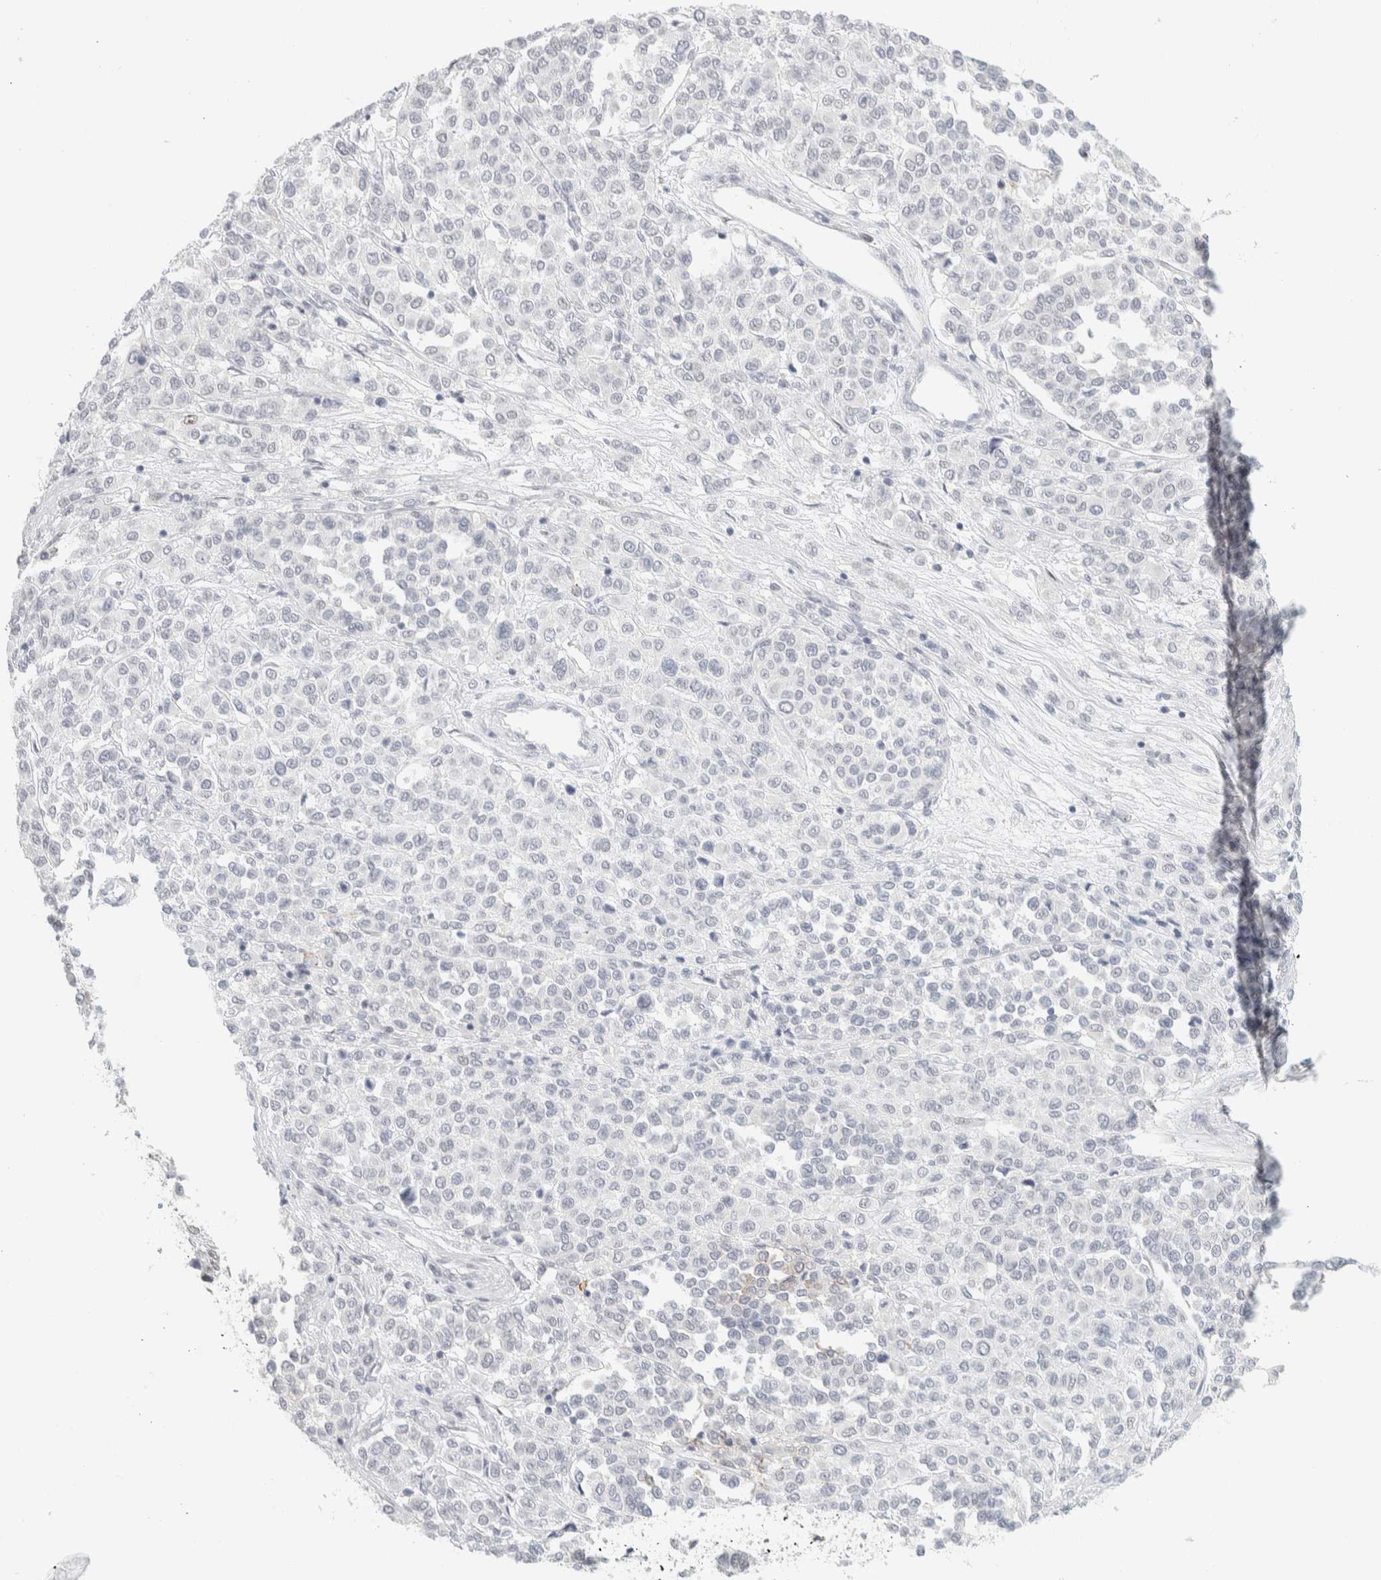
{"staining": {"intensity": "negative", "quantity": "none", "location": "none"}, "tissue": "melanoma", "cell_type": "Tumor cells", "image_type": "cancer", "snomed": [{"axis": "morphology", "description": "Malignant melanoma, Metastatic site"}, {"axis": "topography", "description": "Pancreas"}], "caption": "IHC of human melanoma demonstrates no expression in tumor cells. The staining is performed using DAB (3,3'-diaminobenzidine) brown chromogen with nuclei counter-stained in using hematoxylin.", "gene": "CDH17", "patient": {"sex": "female", "age": 30}}